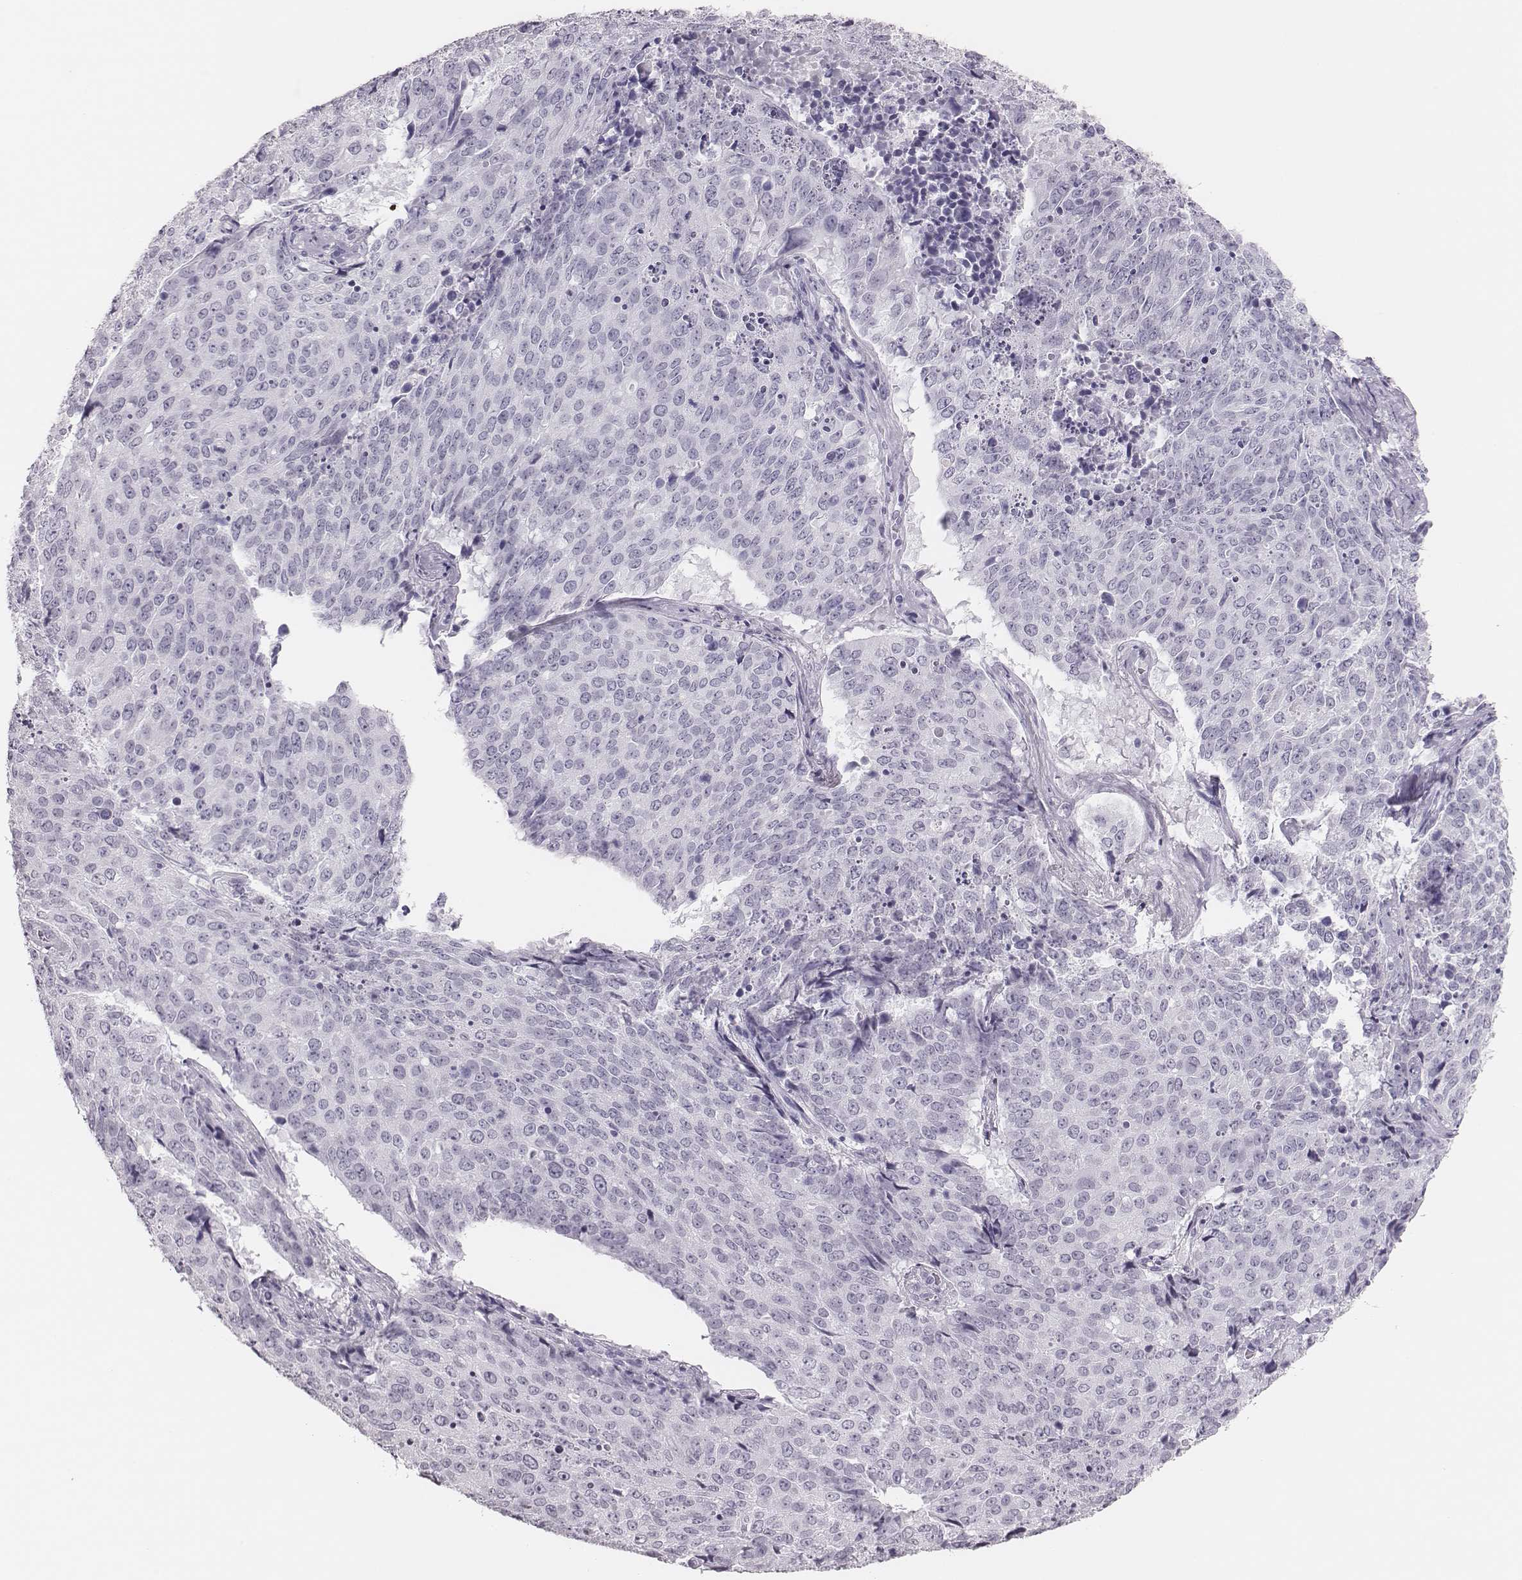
{"staining": {"intensity": "negative", "quantity": "none", "location": "none"}, "tissue": "lung cancer", "cell_type": "Tumor cells", "image_type": "cancer", "snomed": [{"axis": "morphology", "description": "Normal tissue, NOS"}, {"axis": "morphology", "description": "Squamous cell carcinoma, NOS"}, {"axis": "topography", "description": "Bronchus"}, {"axis": "topography", "description": "Lung"}], "caption": "Photomicrograph shows no protein staining in tumor cells of lung squamous cell carcinoma tissue.", "gene": "H1-6", "patient": {"sex": "male", "age": 64}}